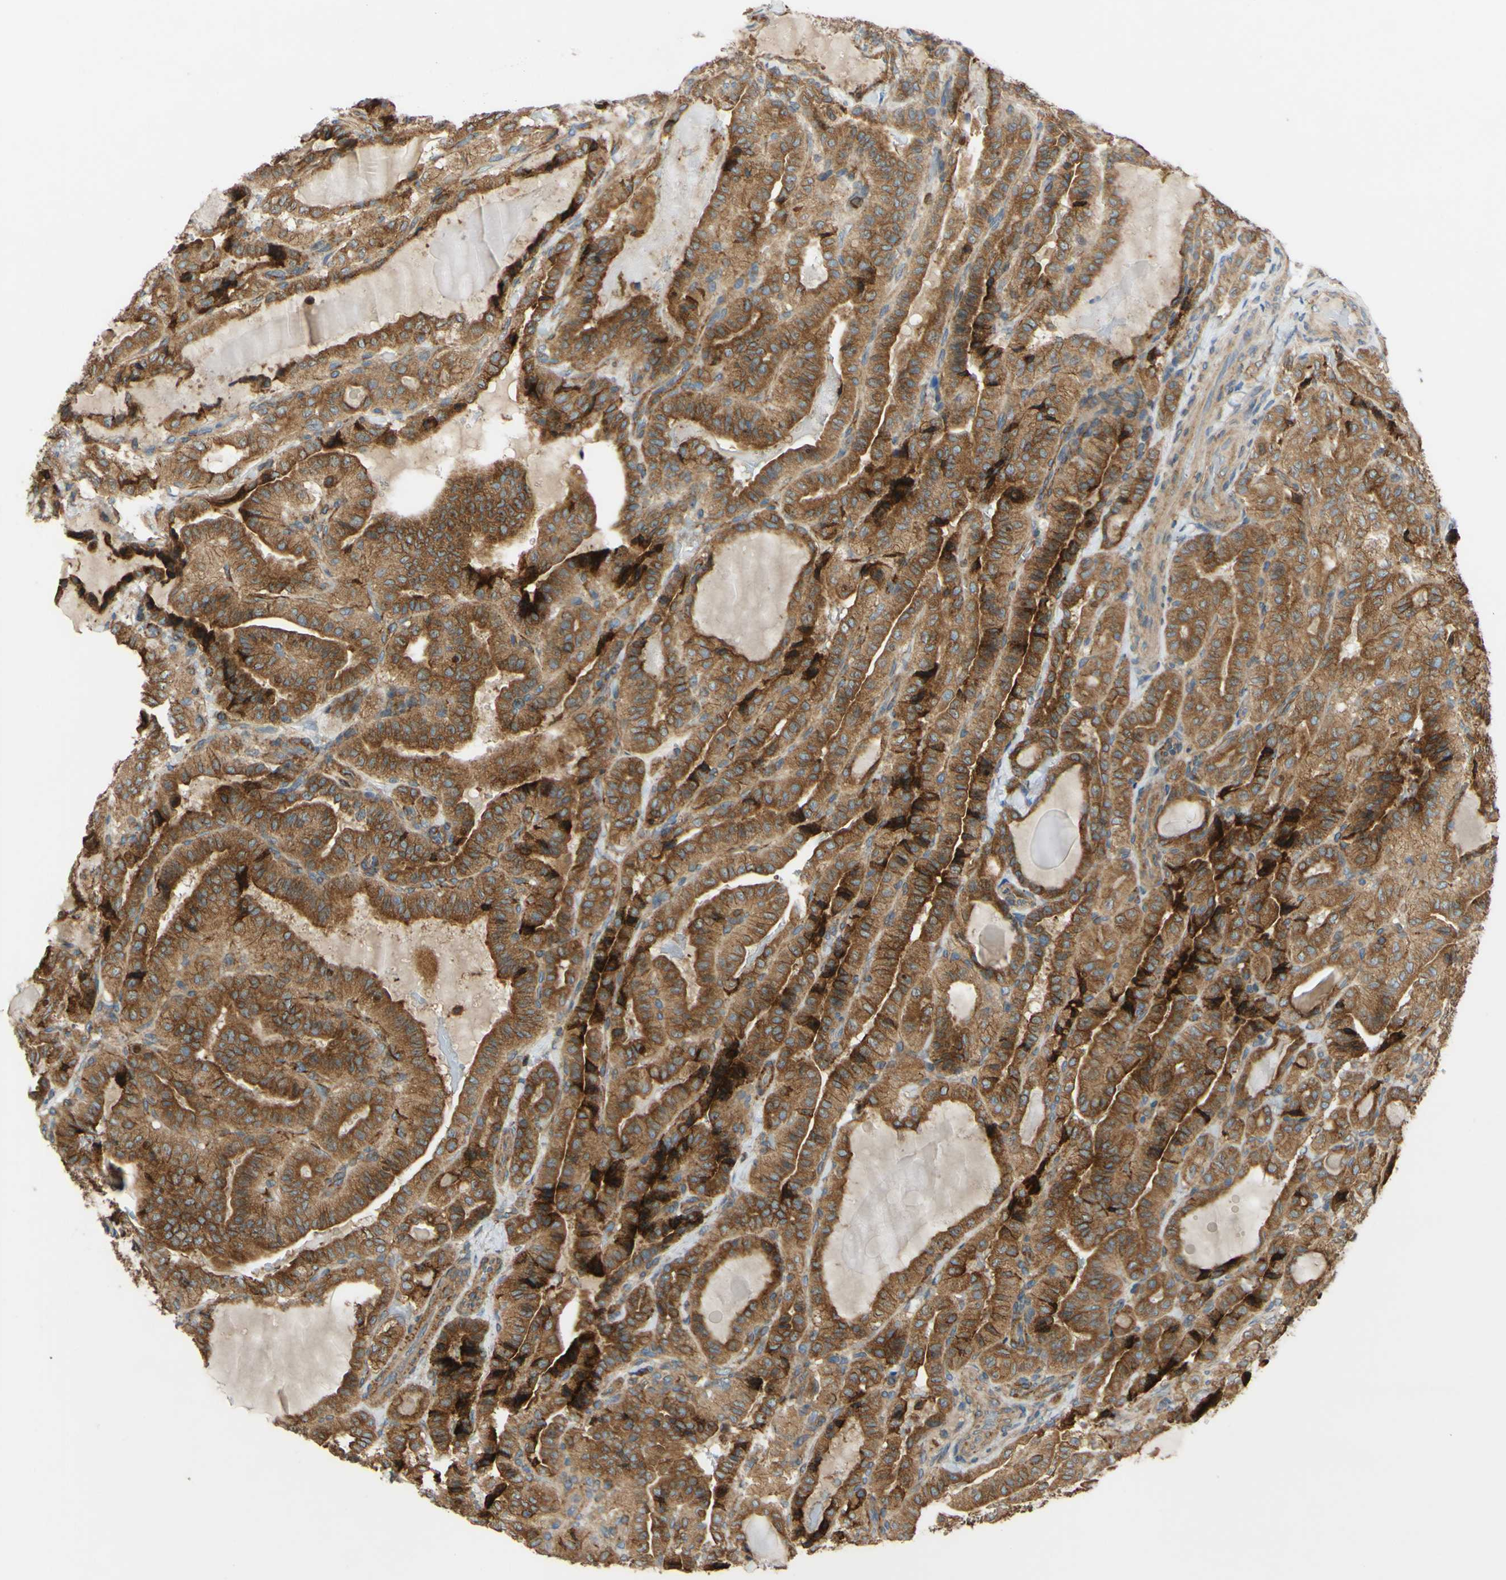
{"staining": {"intensity": "moderate", "quantity": ">75%", "location": "cytoplasmic/membranous"}, "tissue": "thyroid cancer", "cell_type": "Tumor cells", "image_type": "cancer", "snomed": [{"axis": "morphology", "description": "Papillary adenocarcinoma, NOS"}, {"axis": "topography", "description": "Thyroid gland"}], "caption": "An IHC image of tumor tissue is shown. Protein staining in brown highlights moderate cytoplasmic/membranous positivity in thyroid papillary adenocarcinoma within tumor cells.", "gene": "POR", "patient": {"sex": "male", "age": 77}}